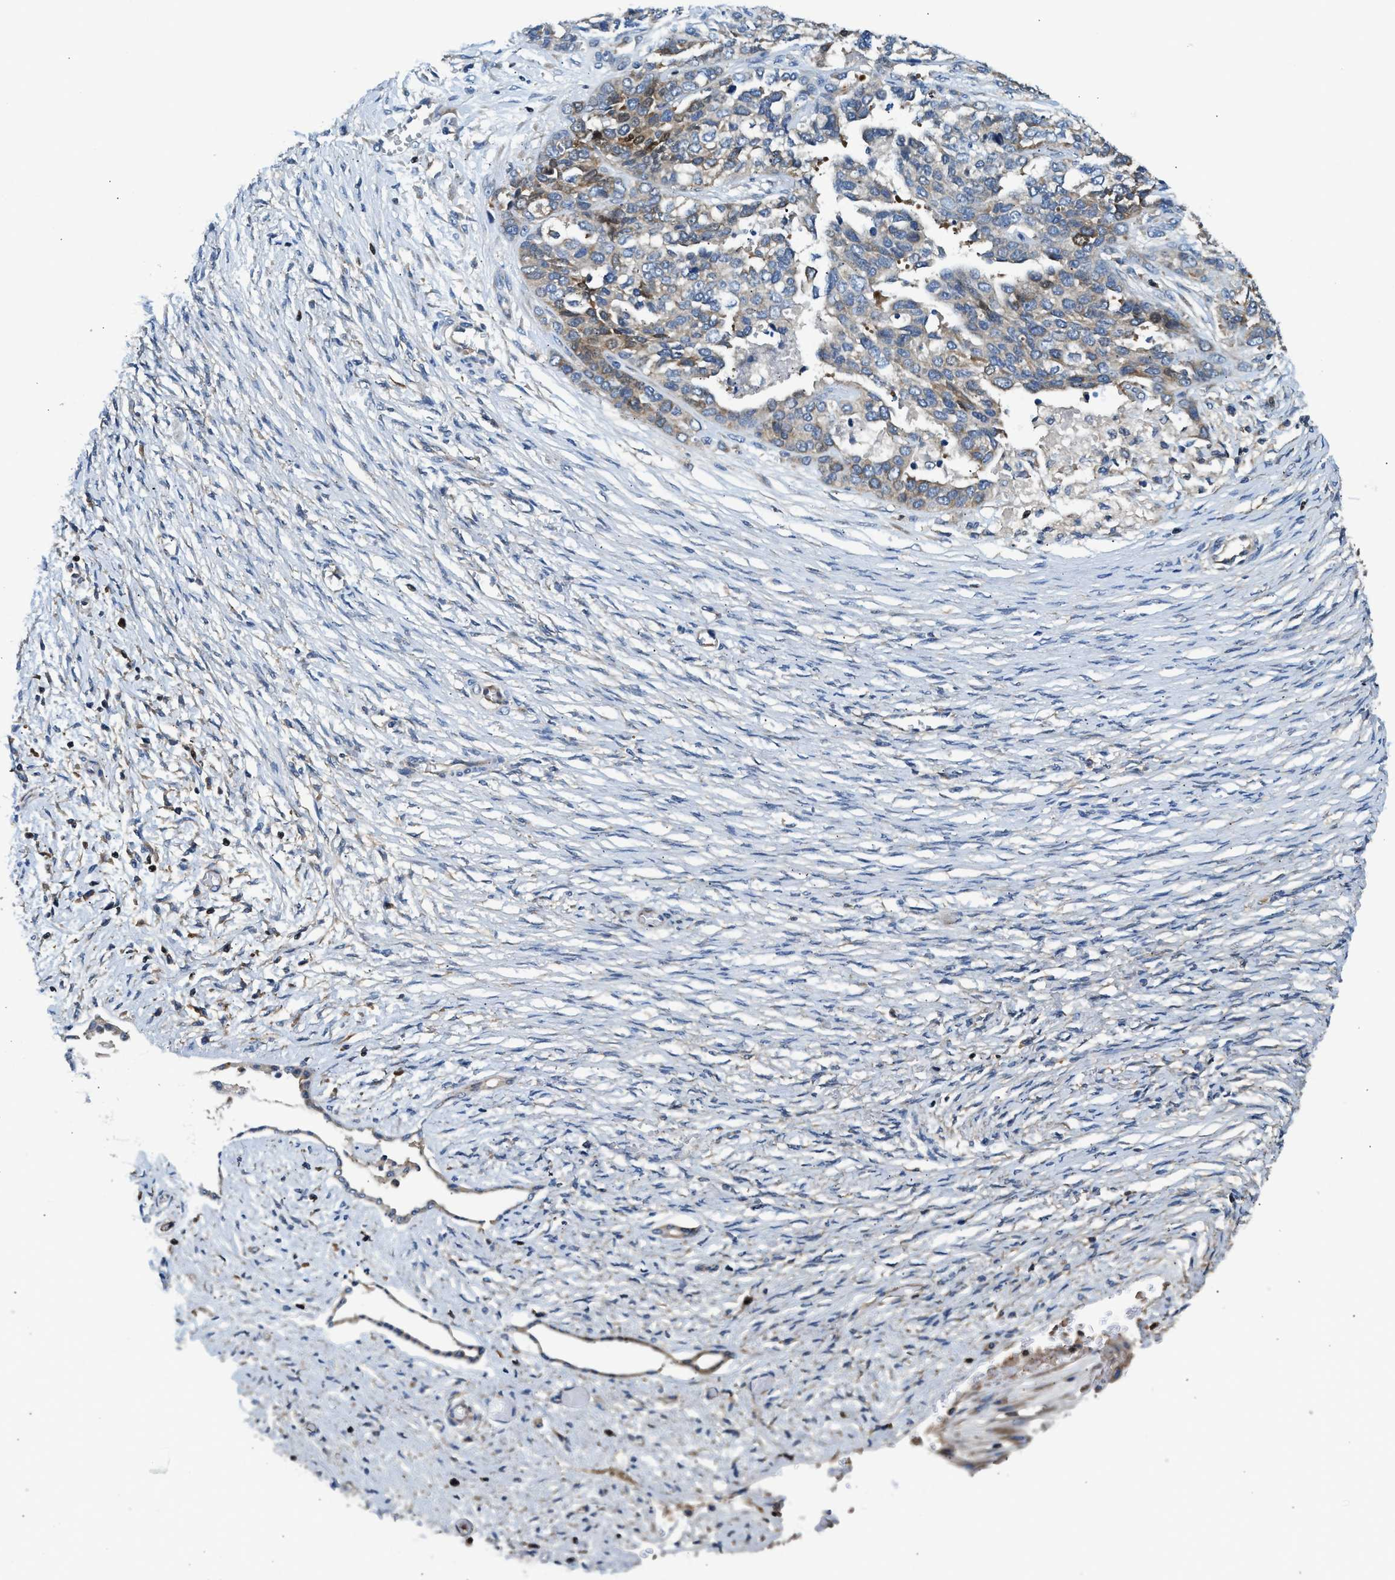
{"staining": {"intensity": "weak", "quantity": "<25%", "location": "cytoplasmic/membranous,nuclear"}, "tissue": "ovarian cancer", "cell_type": "Tumor cells", "image_type": "cancer", "snomed": [{"axis": "morphology", "description": "Cystadenocarcinoma, serous, NOS"}, {"axis": "topography", "description": "Ovary"}], "caption": "Tumor cells are negative for protein expression in human serous cystadenocarcinoma (ovarian). Brightfield microscopy of immunohistochemistry stained with DAB (3,3'-diaminobenzidine) (brown) and hematoxylin (blue), captured at high magnification.", "gene": "TOX", "patient": {"sex": "female", "age": 44}}